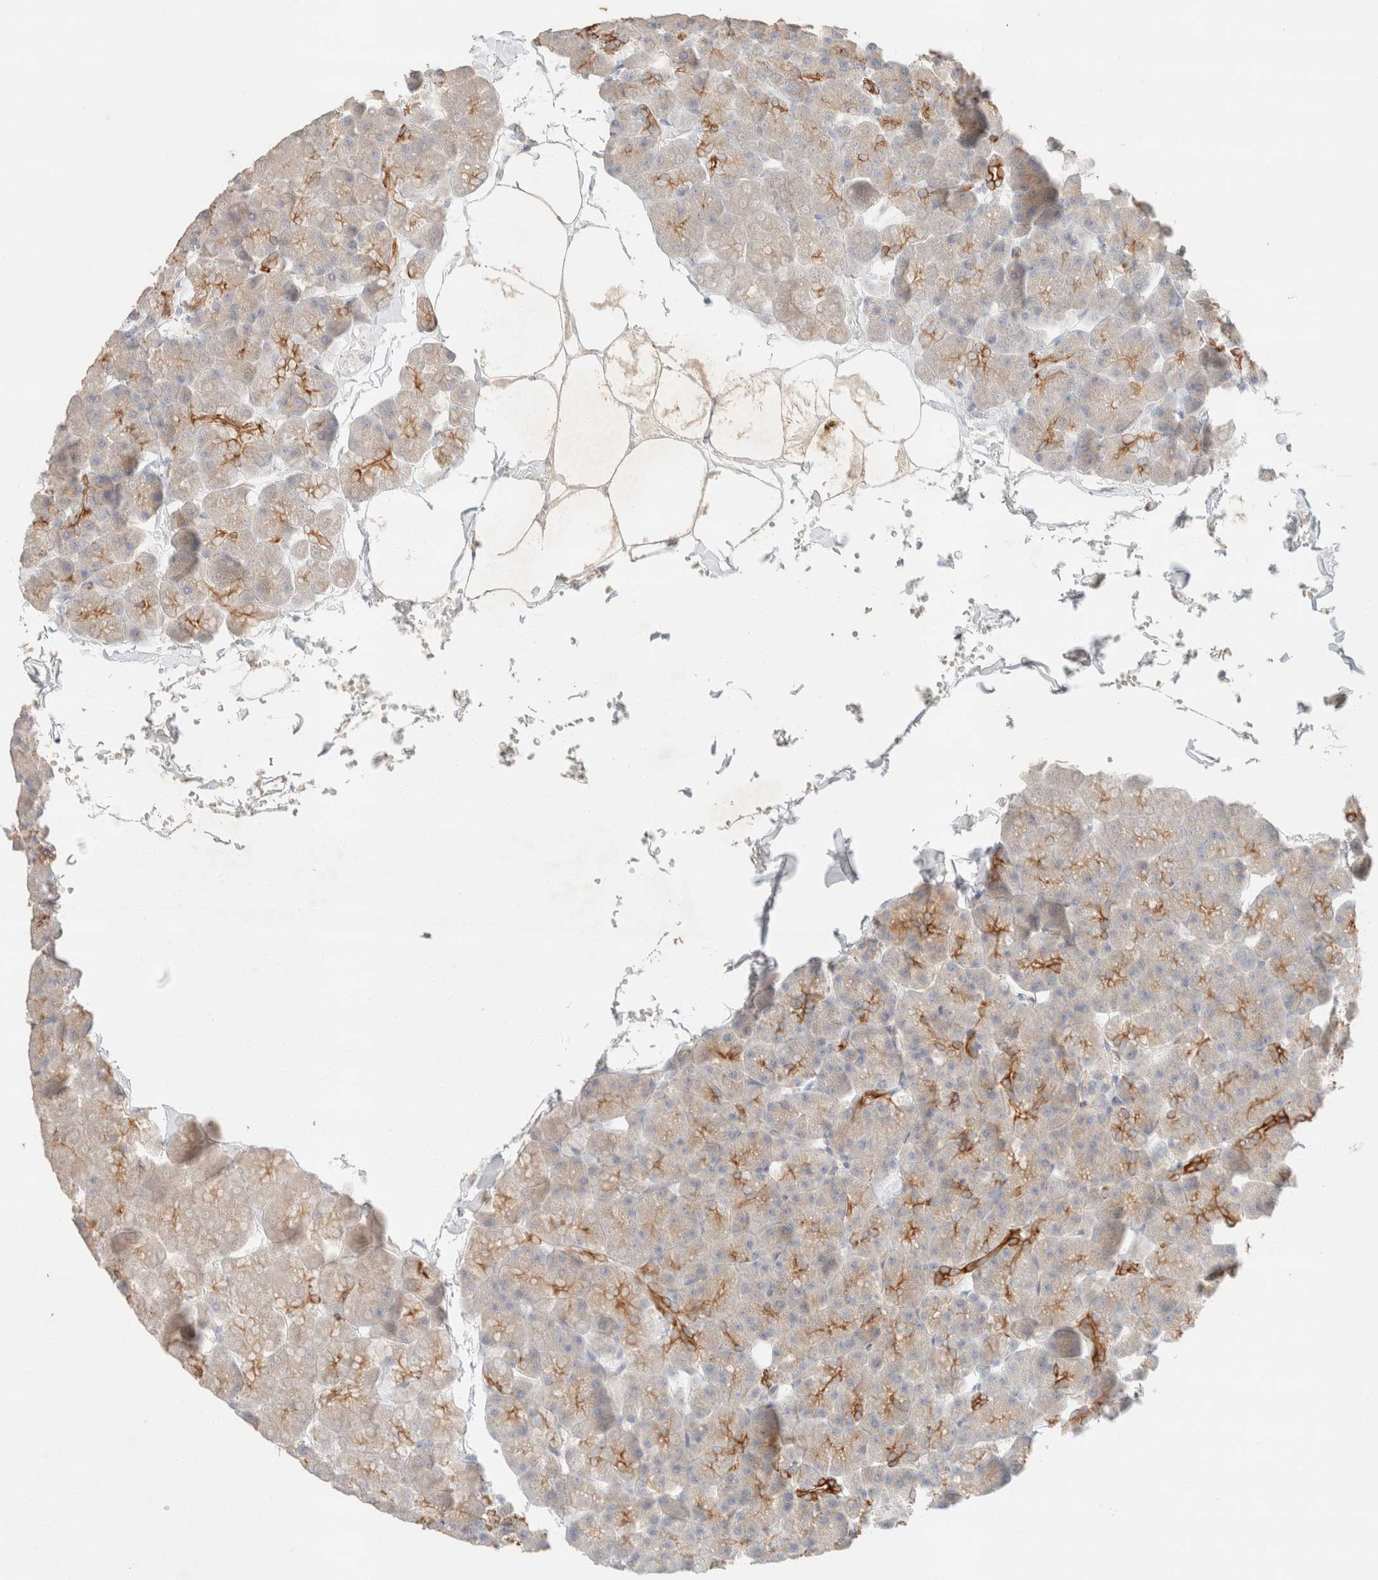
{"staining": {"intensity": "strong", "quantity": "<25%", "location": "cytoplasmic/membranous"}, "tissue": "pancreas", "cell_type": "Exocrine glandular cells", "image_type": "normal", "snomed": [{"axis": "morphology", "description": "Normal tissue, NOS"}, {"axis": "topography", "description": "Pancreas"}], "caption": "Immunohistochemistry (IHC) micrograph of unremarkable pancreas: human pancreas stained using immunohistochemistry demonstrates medium levels of strong protein expression localized specifically in the cytoplasmic/membranous of exocrine glandular cells, appearing as a cytoplasmic/membranous brown color.", "gene": "CSNK1E", "patient": {"sex": "male", "age": 35}}